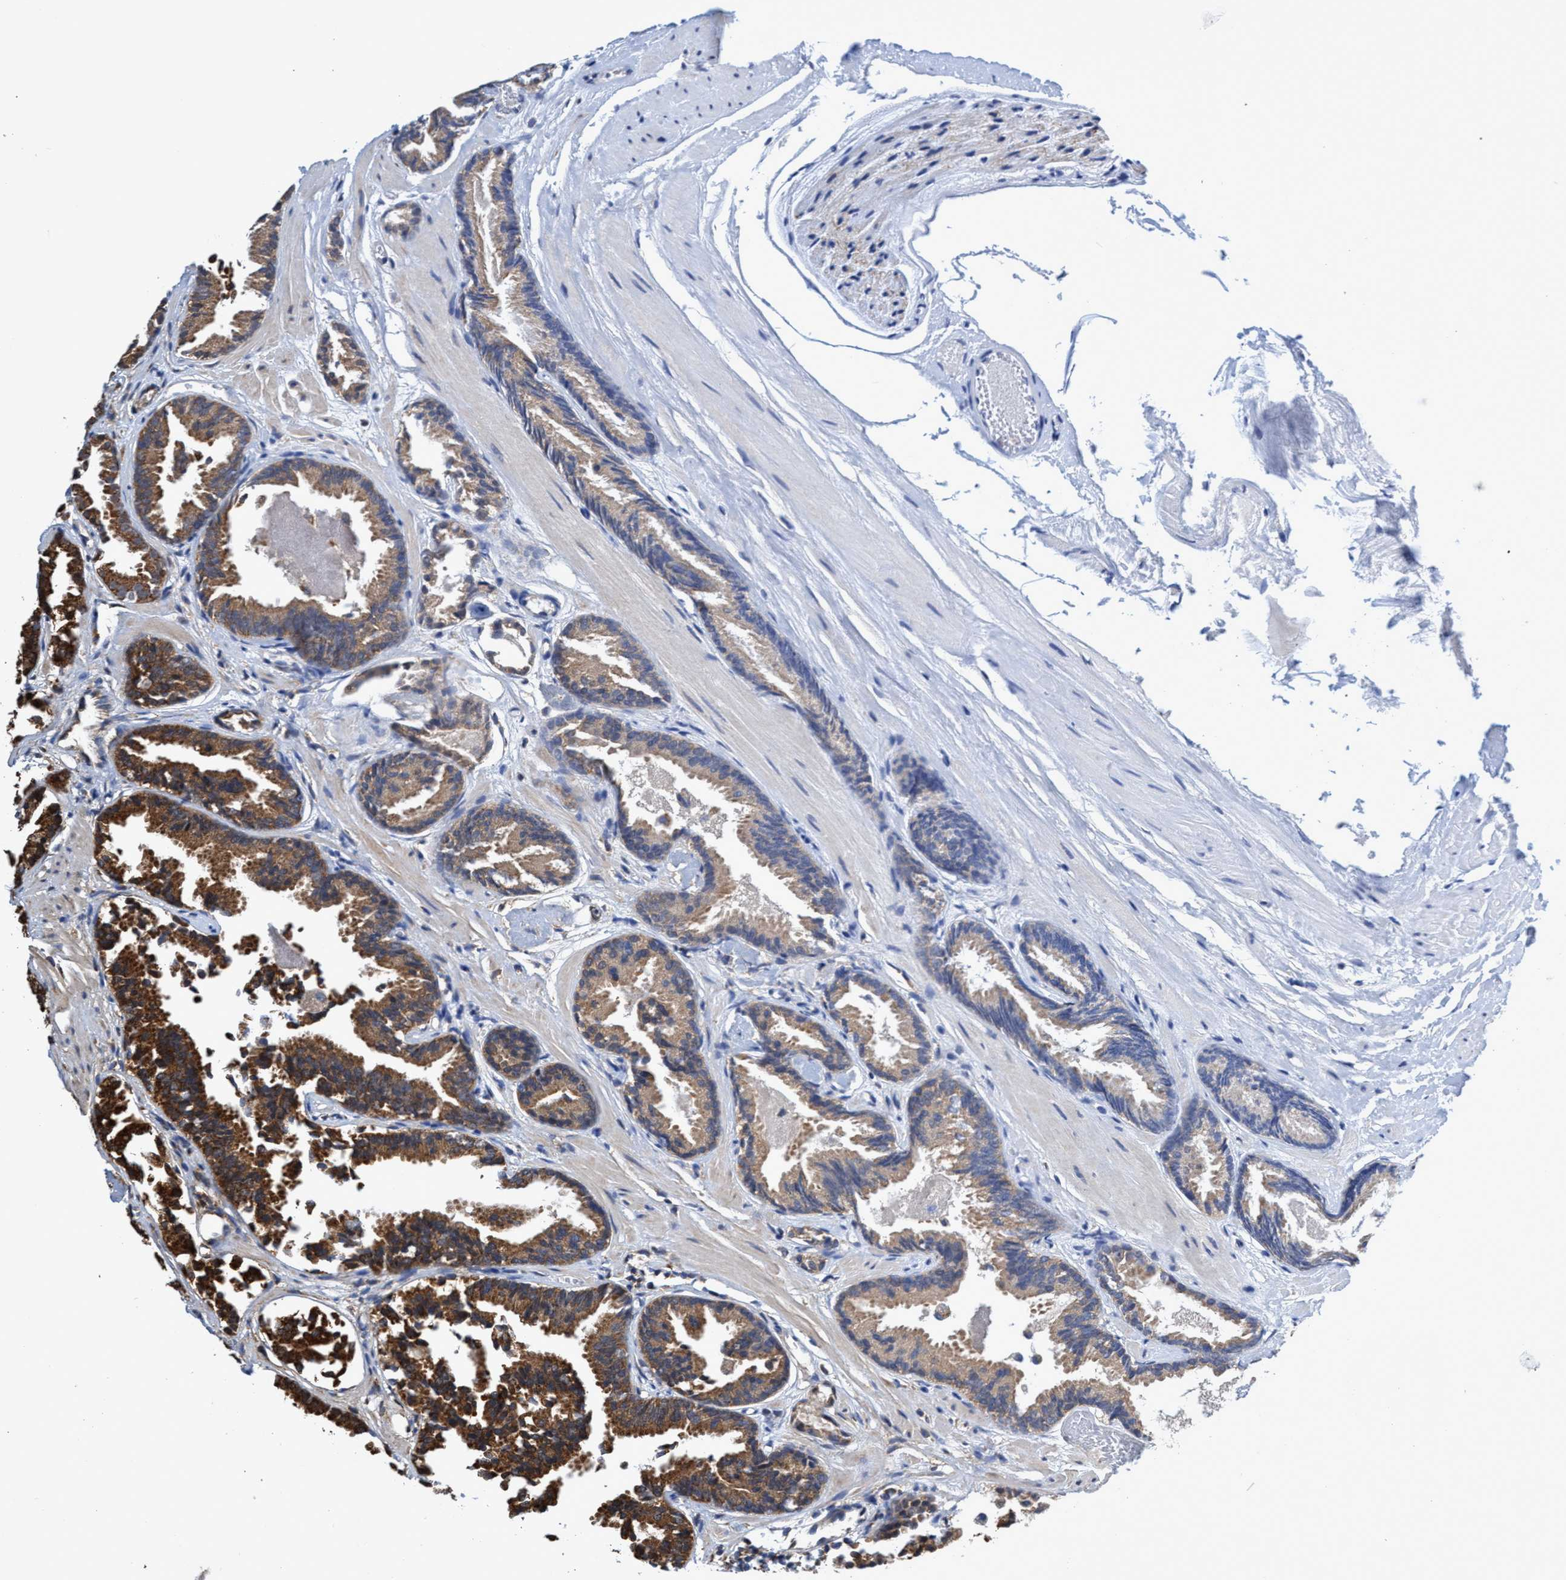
{"staining": {"intensity": "moderate", "quantity": ">75%", "location": "cytoplasmic/membranous"}, "tissue": "prostate cancer", "cell_type": "Tumor cells", "image_type": "cancer", "snomed": [{"axis": "morphology", "description": "Adenocarcinoma, Low grade"}, {"axis": "topography", "description": "Prostate"}], "caption": "Human prostate cancer (low-grade adenocarcinoma) stained with a brown dye reveals moderate cytoplasmic/membranous positive expression in approximately >75% of tumor cells.", "gene": "CRYZ", "patient": {"sex": "male", "age": 51}}